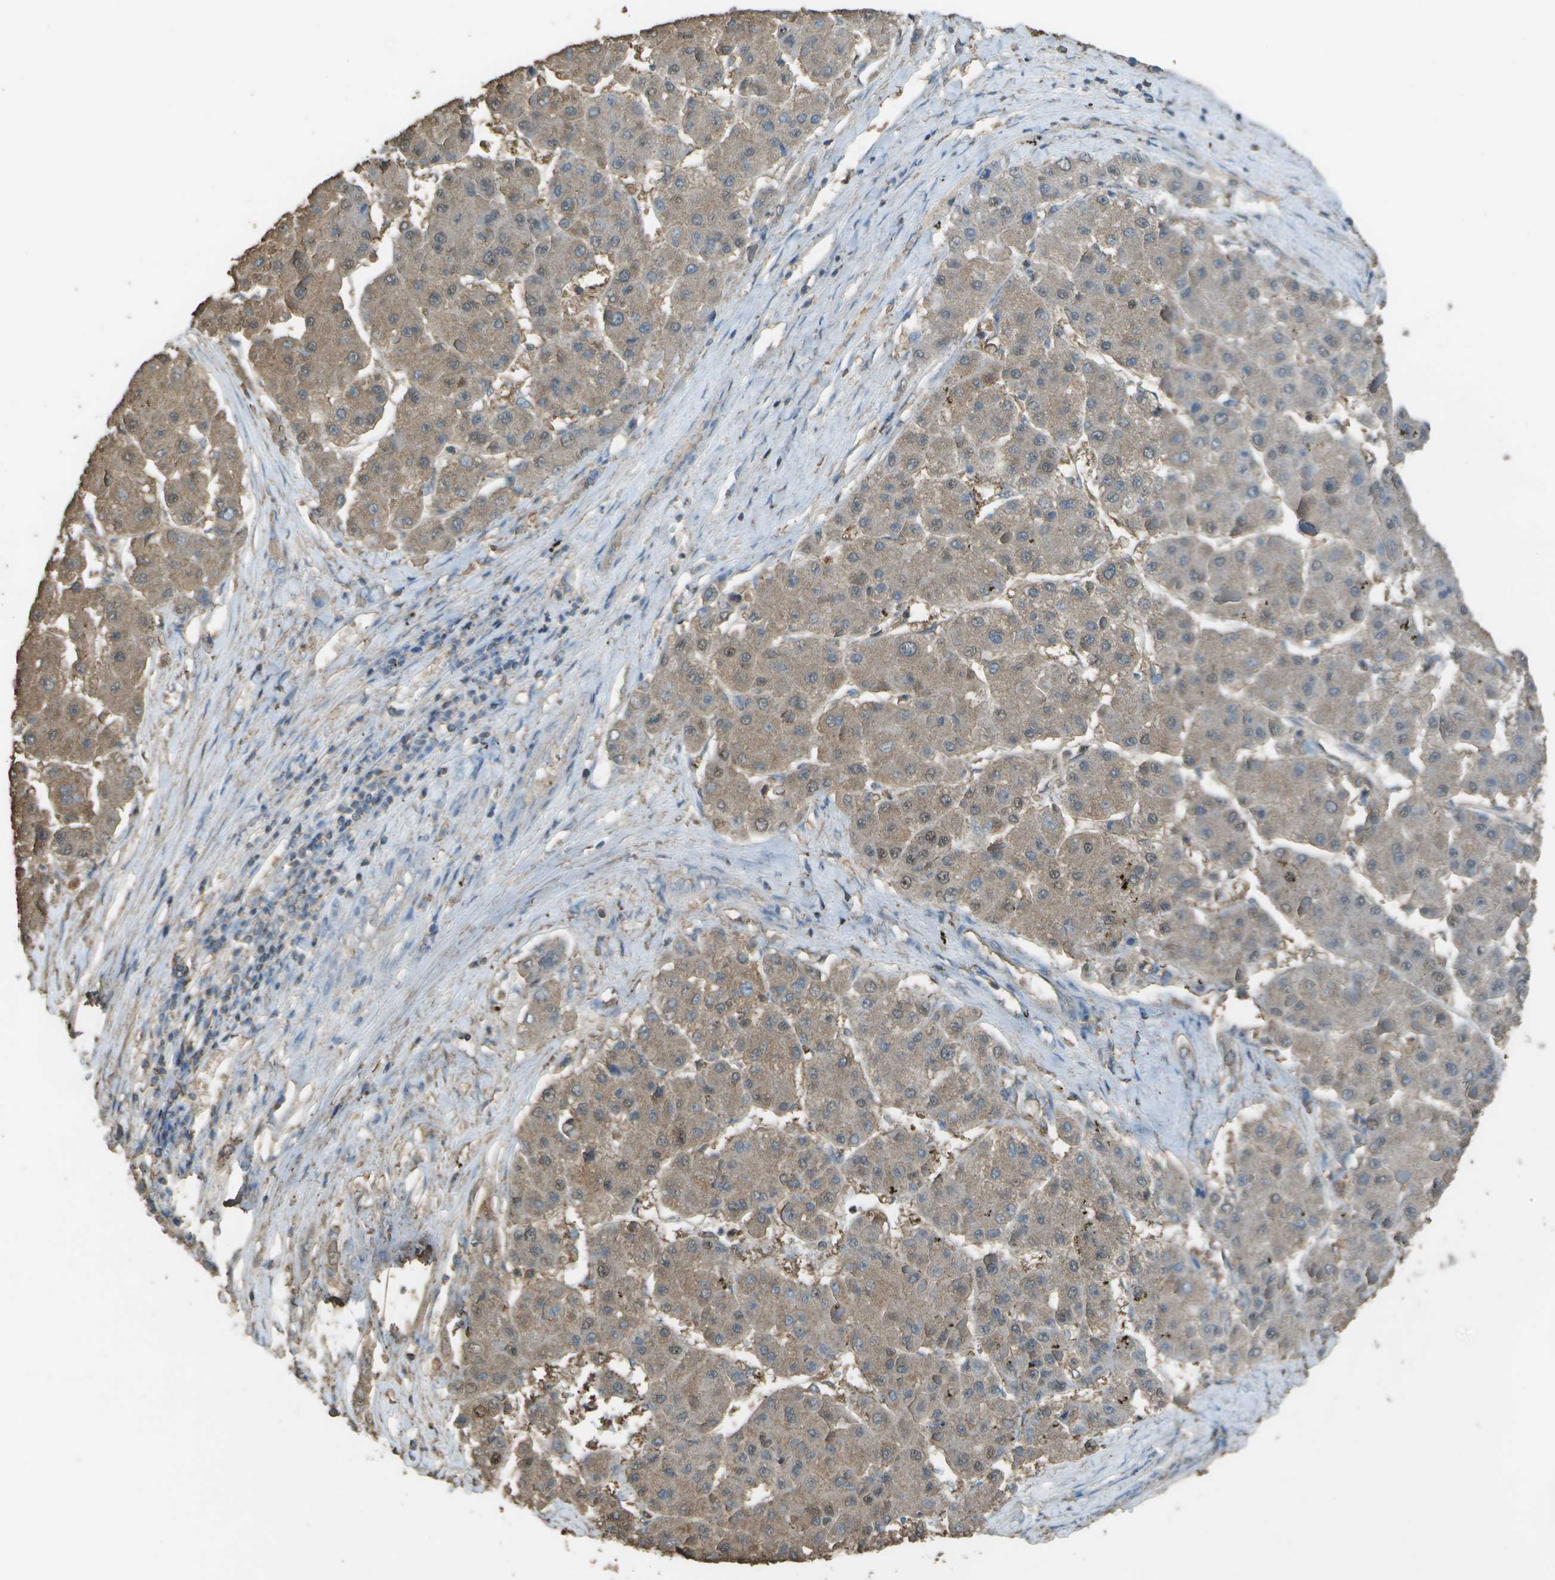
{"staining": {"intensity": "moderate", "quantity": ">75%", "location": "cytoplasmic/membranous"}, "tissue": "liver cancer", "cell_type": "Tumor cells", "image_type": "cancer", "snomed": [{"axis": "morphology", "description": "Carcinoma, Hepatocellular, NOS"}, {"axis": "topography", "description": "Liver"}], "caption": "High-power microscopy captured an immunohistochemistry (IHC) image of liver cancer, revealing moderate cytoplasmic/membranous positivity in approximately >75% of tumor cells.", "gene": "CYP4F11", "patient": {"sex": "female", "age": 73}}